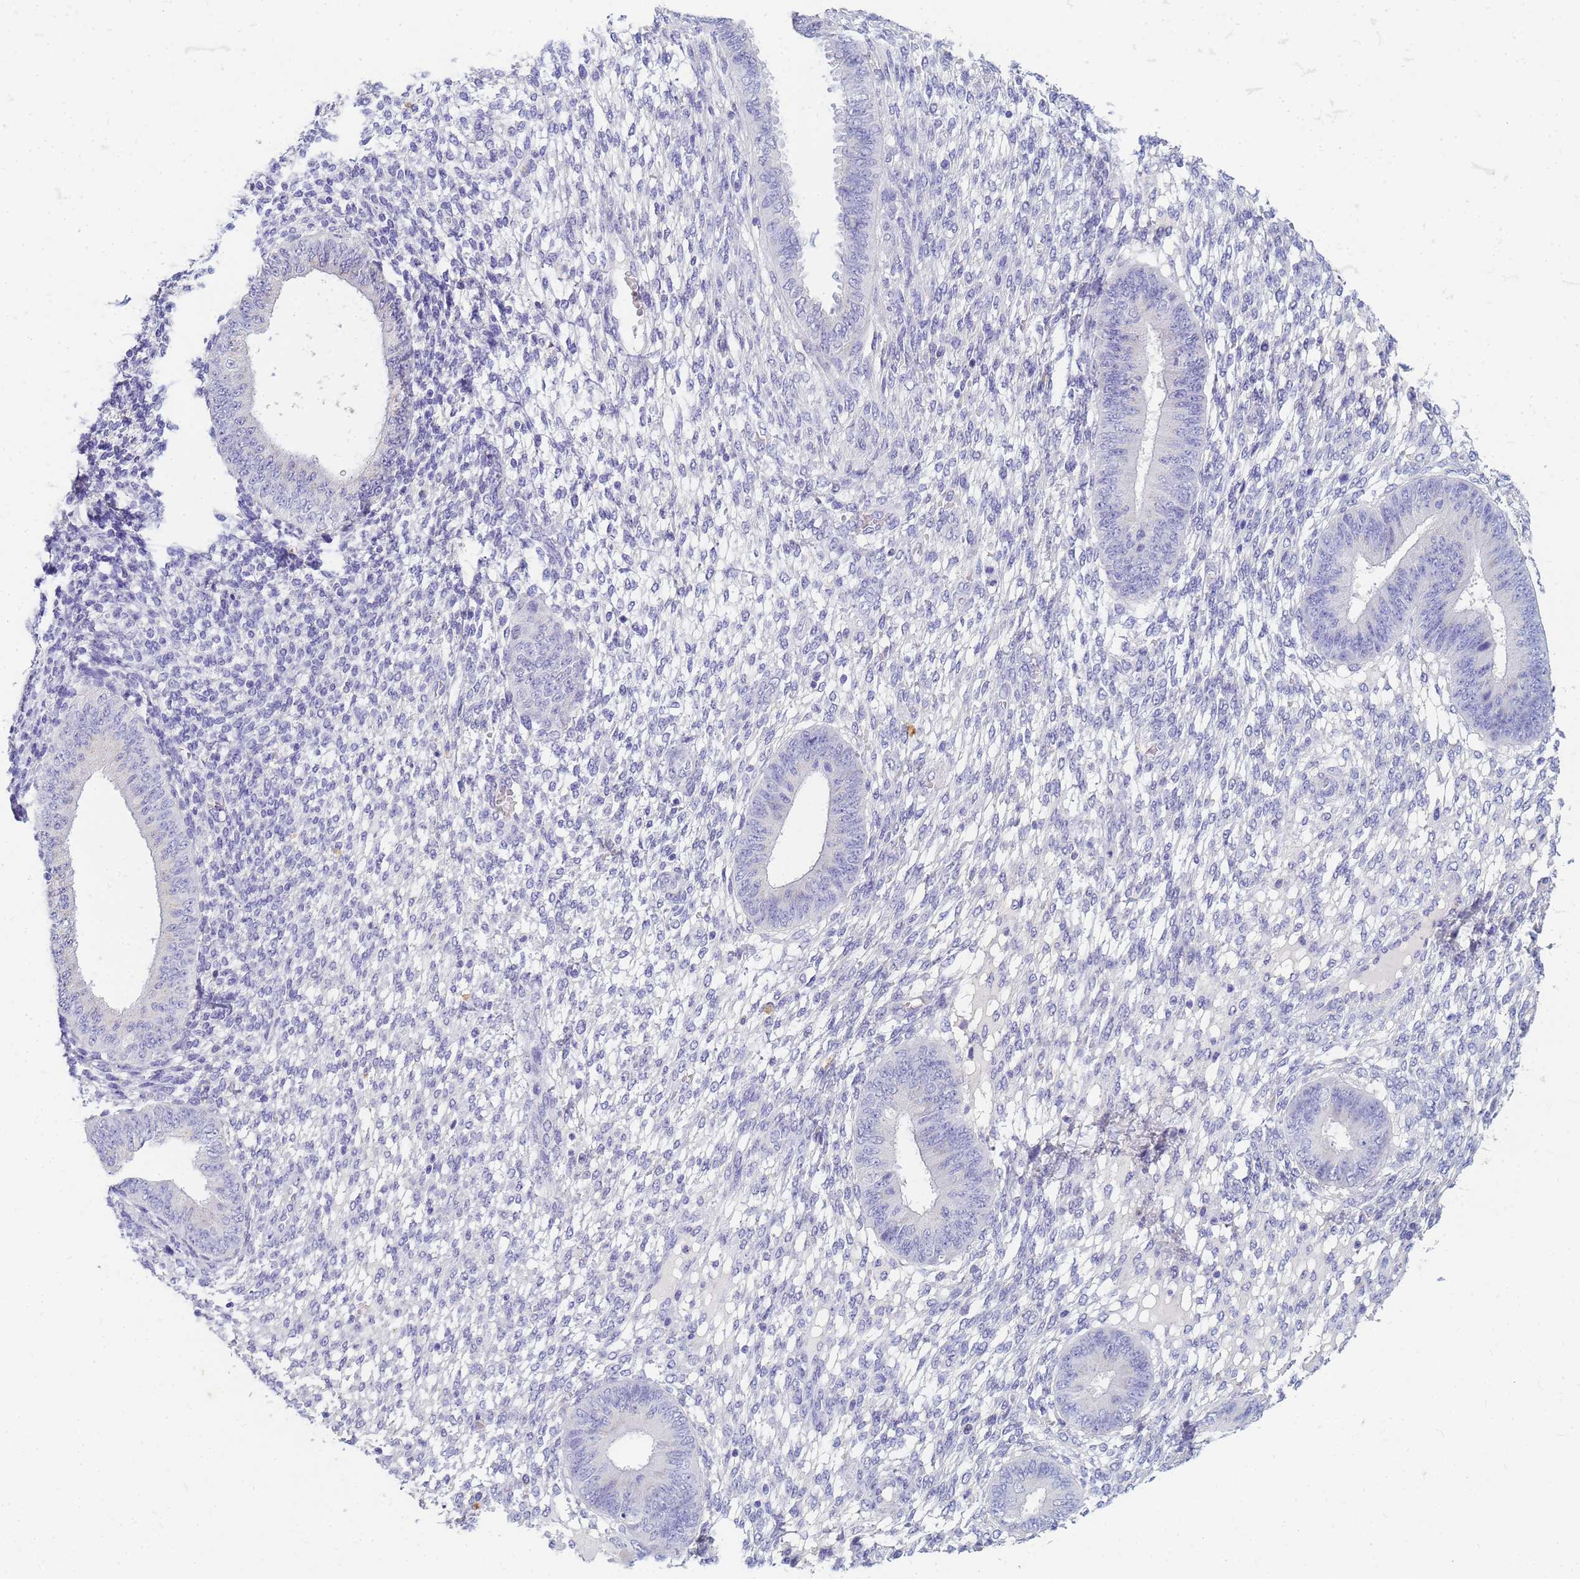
{"staining": {"intensity": "negative", "quantity": "none", "location": "none"}, "tissue": "endometrium", "cell_type": "Cells in endometrial stroma", "image_type": "normal", "snomed": [{"axis": "morphology", "description": "Normal tissue, NOS"}, {"axis": "topography", "description": "Endometrium"}], "caption": "High magnification brightfield microscopy of normal endometrium stained with DAB (3,3'-diaminobenzidine) (brown) and counterstained with hematoxylin (blue): cells in endometrial stroma show no significant positivity. (Brightfield microscopy of DAB immunohistochemistry at high magnification).", "gene": "B3GNT8", "patient": {"sex": "female", "age": 49}}